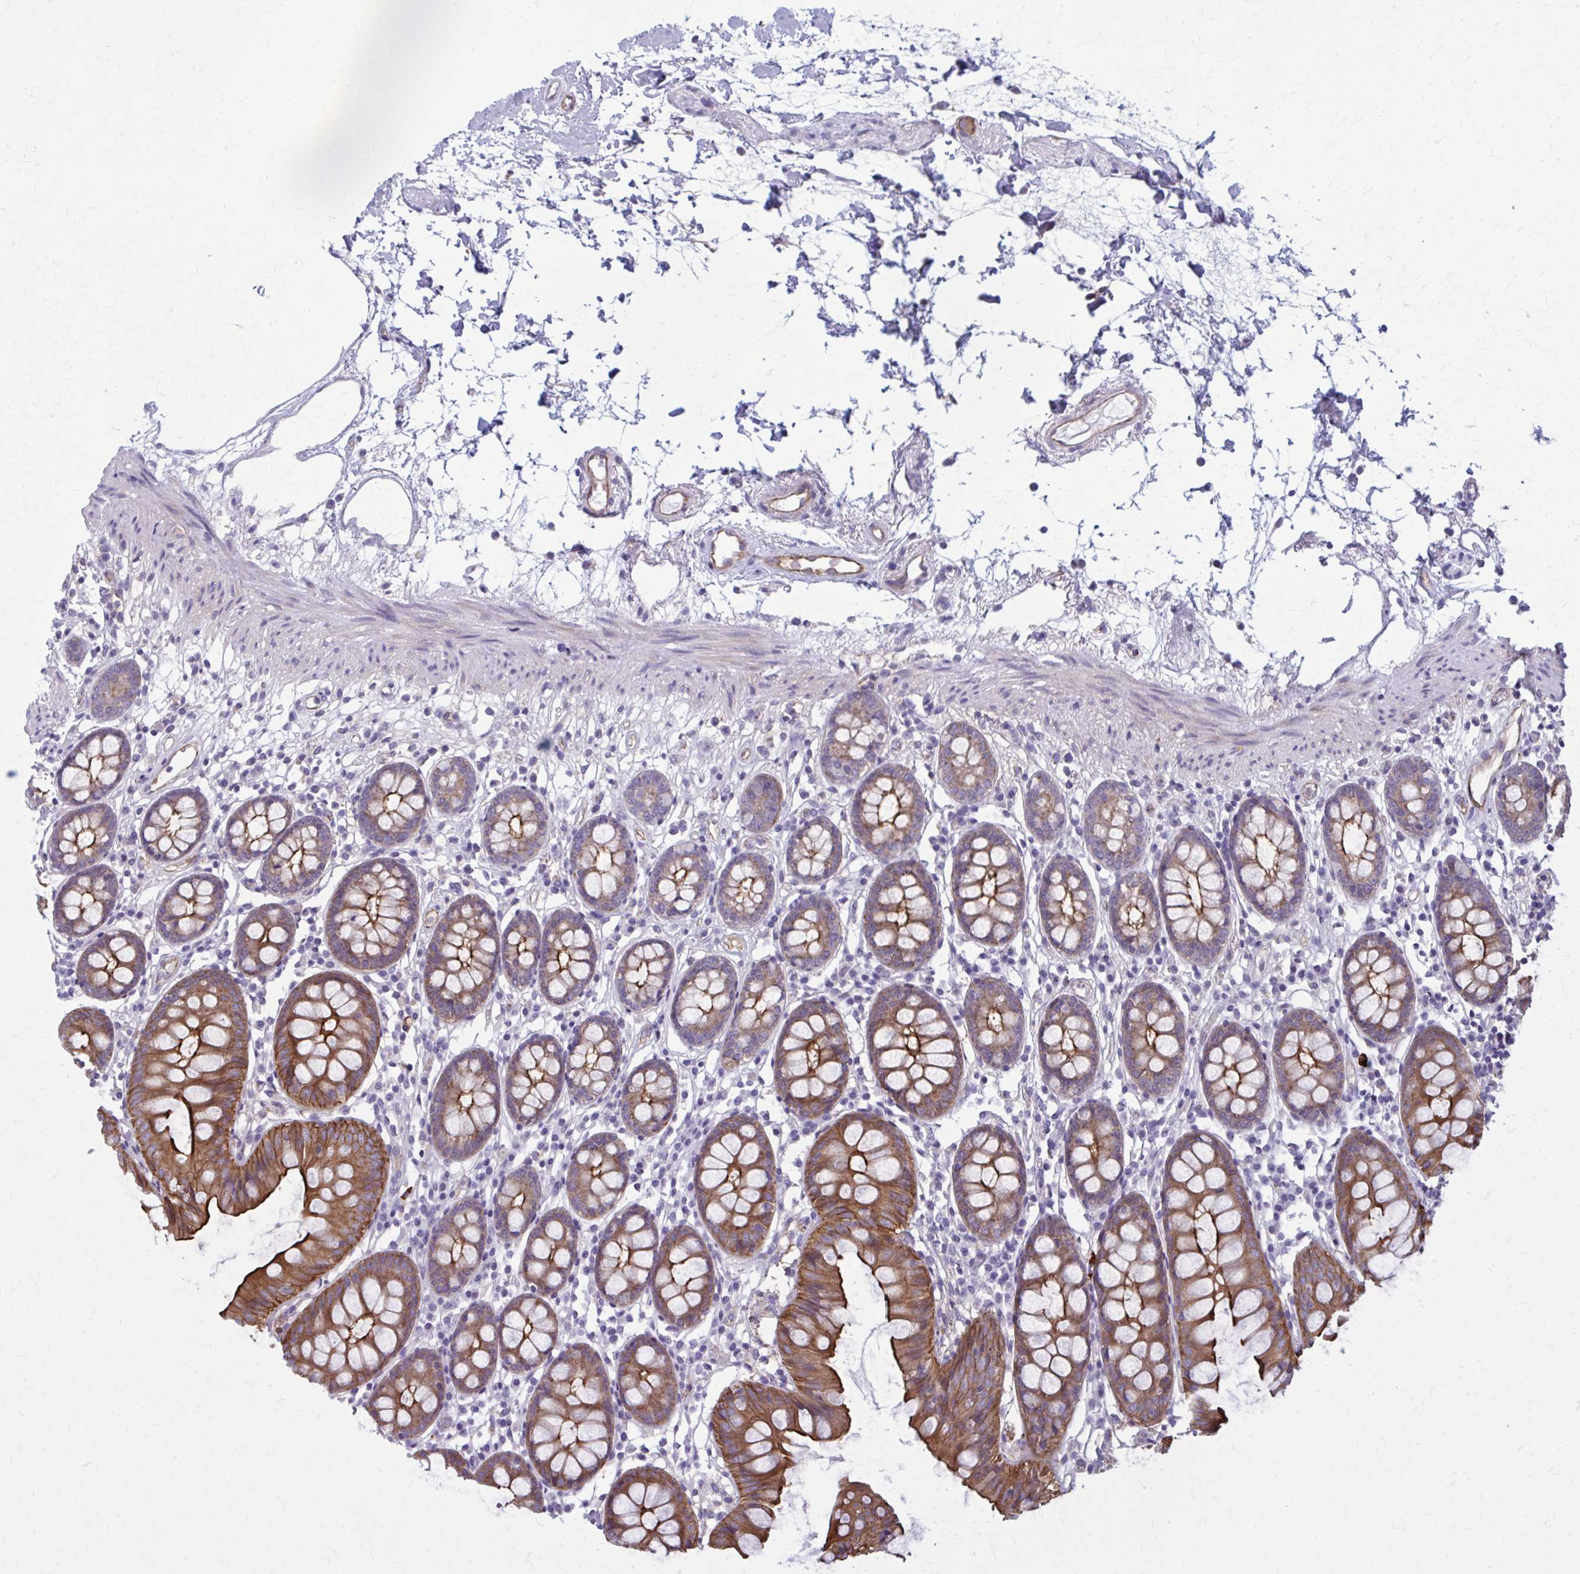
{"staining": {"intensity": "moderate", "quantity": "25%-75%", "location": "cytoplasmic/membranous"}, "tissue": "colon", "cell_type": "Endothelial cells", "image_type": "normal", "snomed": [{"axis": "morphology", "description": "Normal tissue, NOS"}, {"axis": "topography", "description": "Colon"}], "caption": "Immunohistochemical staining of normal colon exhibits moderate cytoplasmic/membranous protein positivity in about 25%-75% of endothelial cells. The staining was performed using DAB, with brown indicating positive protein expression. Nuclei are stained blue with hematoxylin.", "gene": "ZDHHC7", "patient": {"sex": "female", "age": 84}}